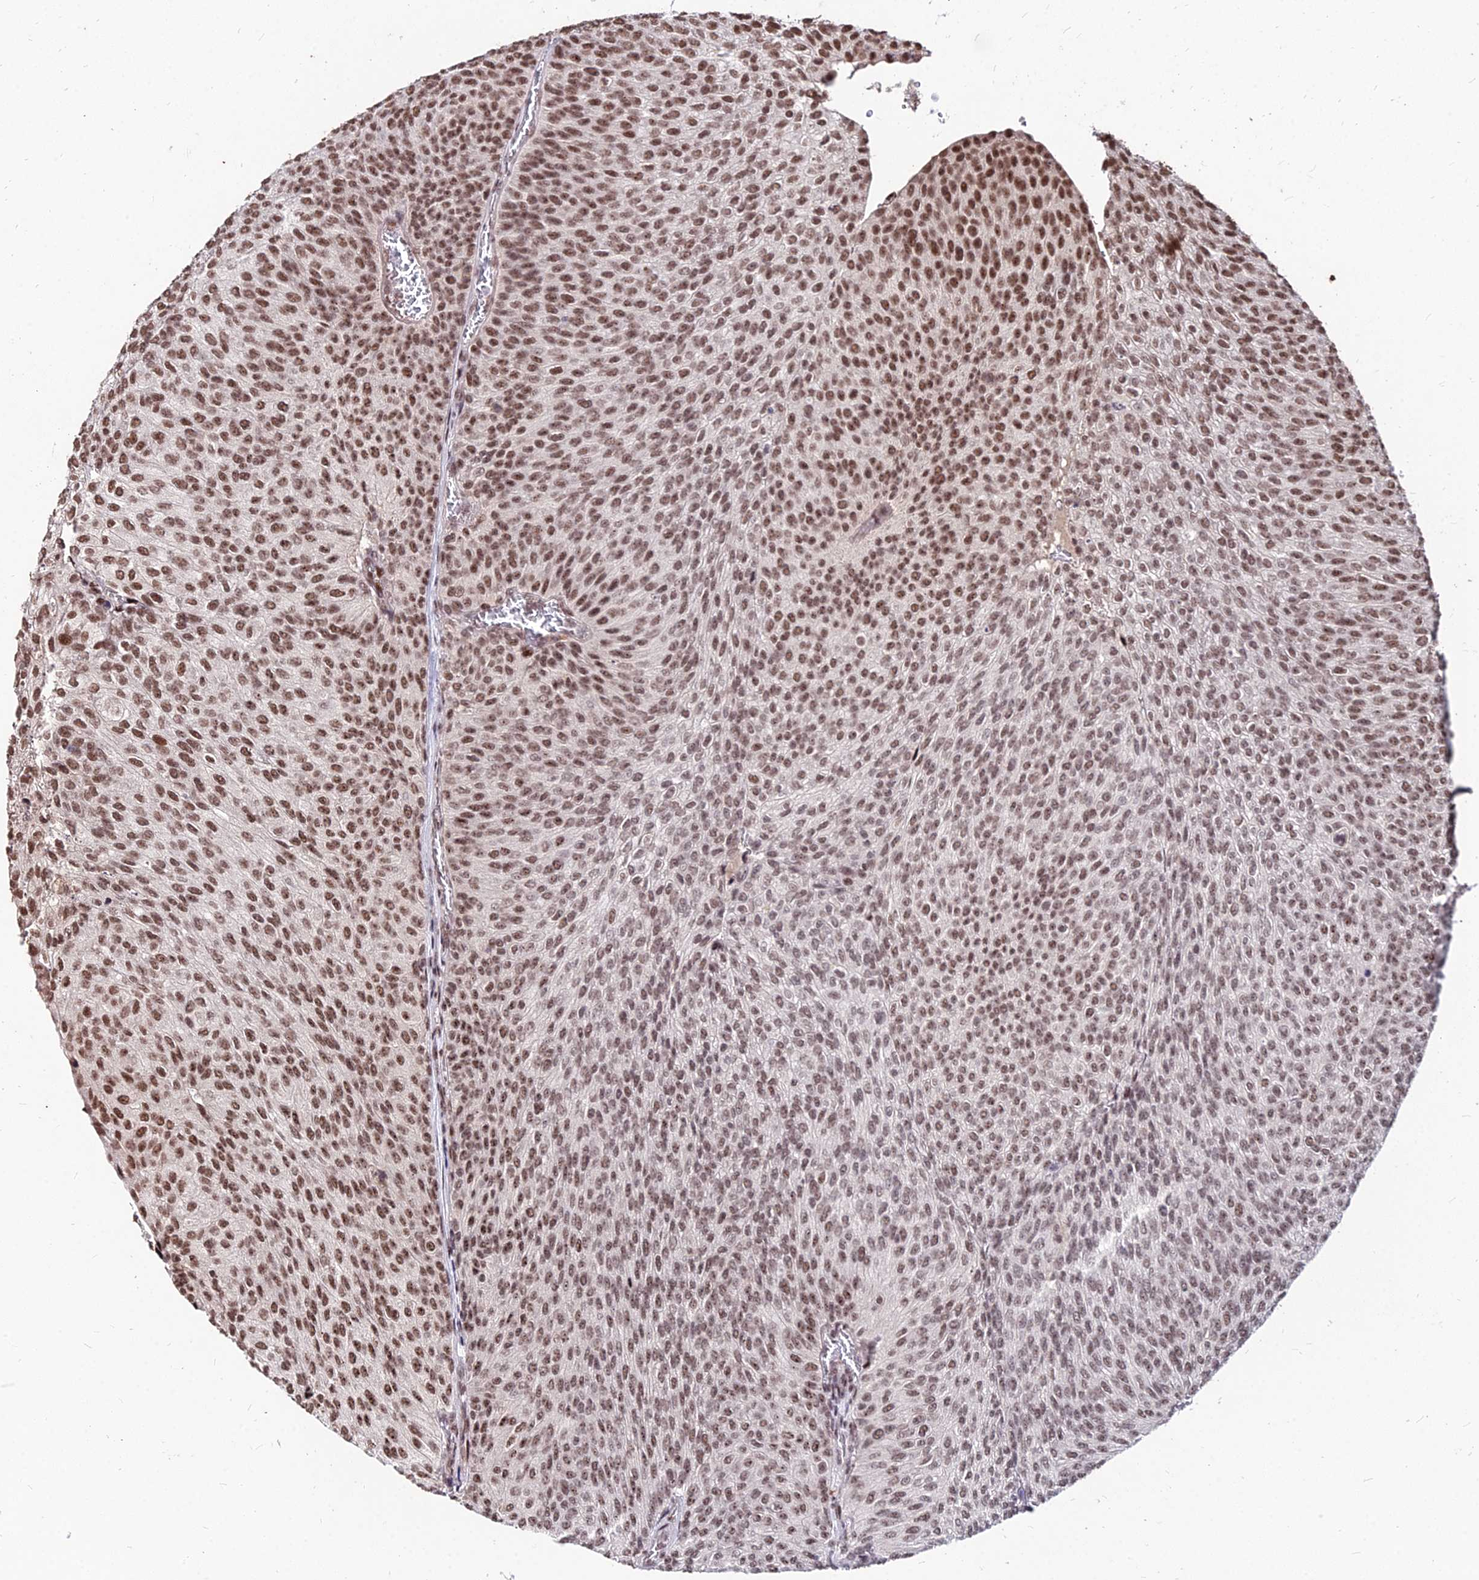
{"staining": {"intensity": "moderate", "quantity": ">75%", "location": "nuclear"}, "tissue": "urothelial cancer", "cell_type": "Tumor cells", "image_type": "cancer", "snomed": [{"axis": "morphology", "description": "Urothelial carcinoma, High grade"}, {"axis": "topography", "description": "Urinary bladder"}], "caption": "Immunohistochemistry (IHC) (DAB) staining of human high-grade urothelial carcinoma shows moderate nuclear protein staining in approximately >75% of tumor cells.", "gene": "ZBED4", "patient": {"sex": "female", "age": 79}}